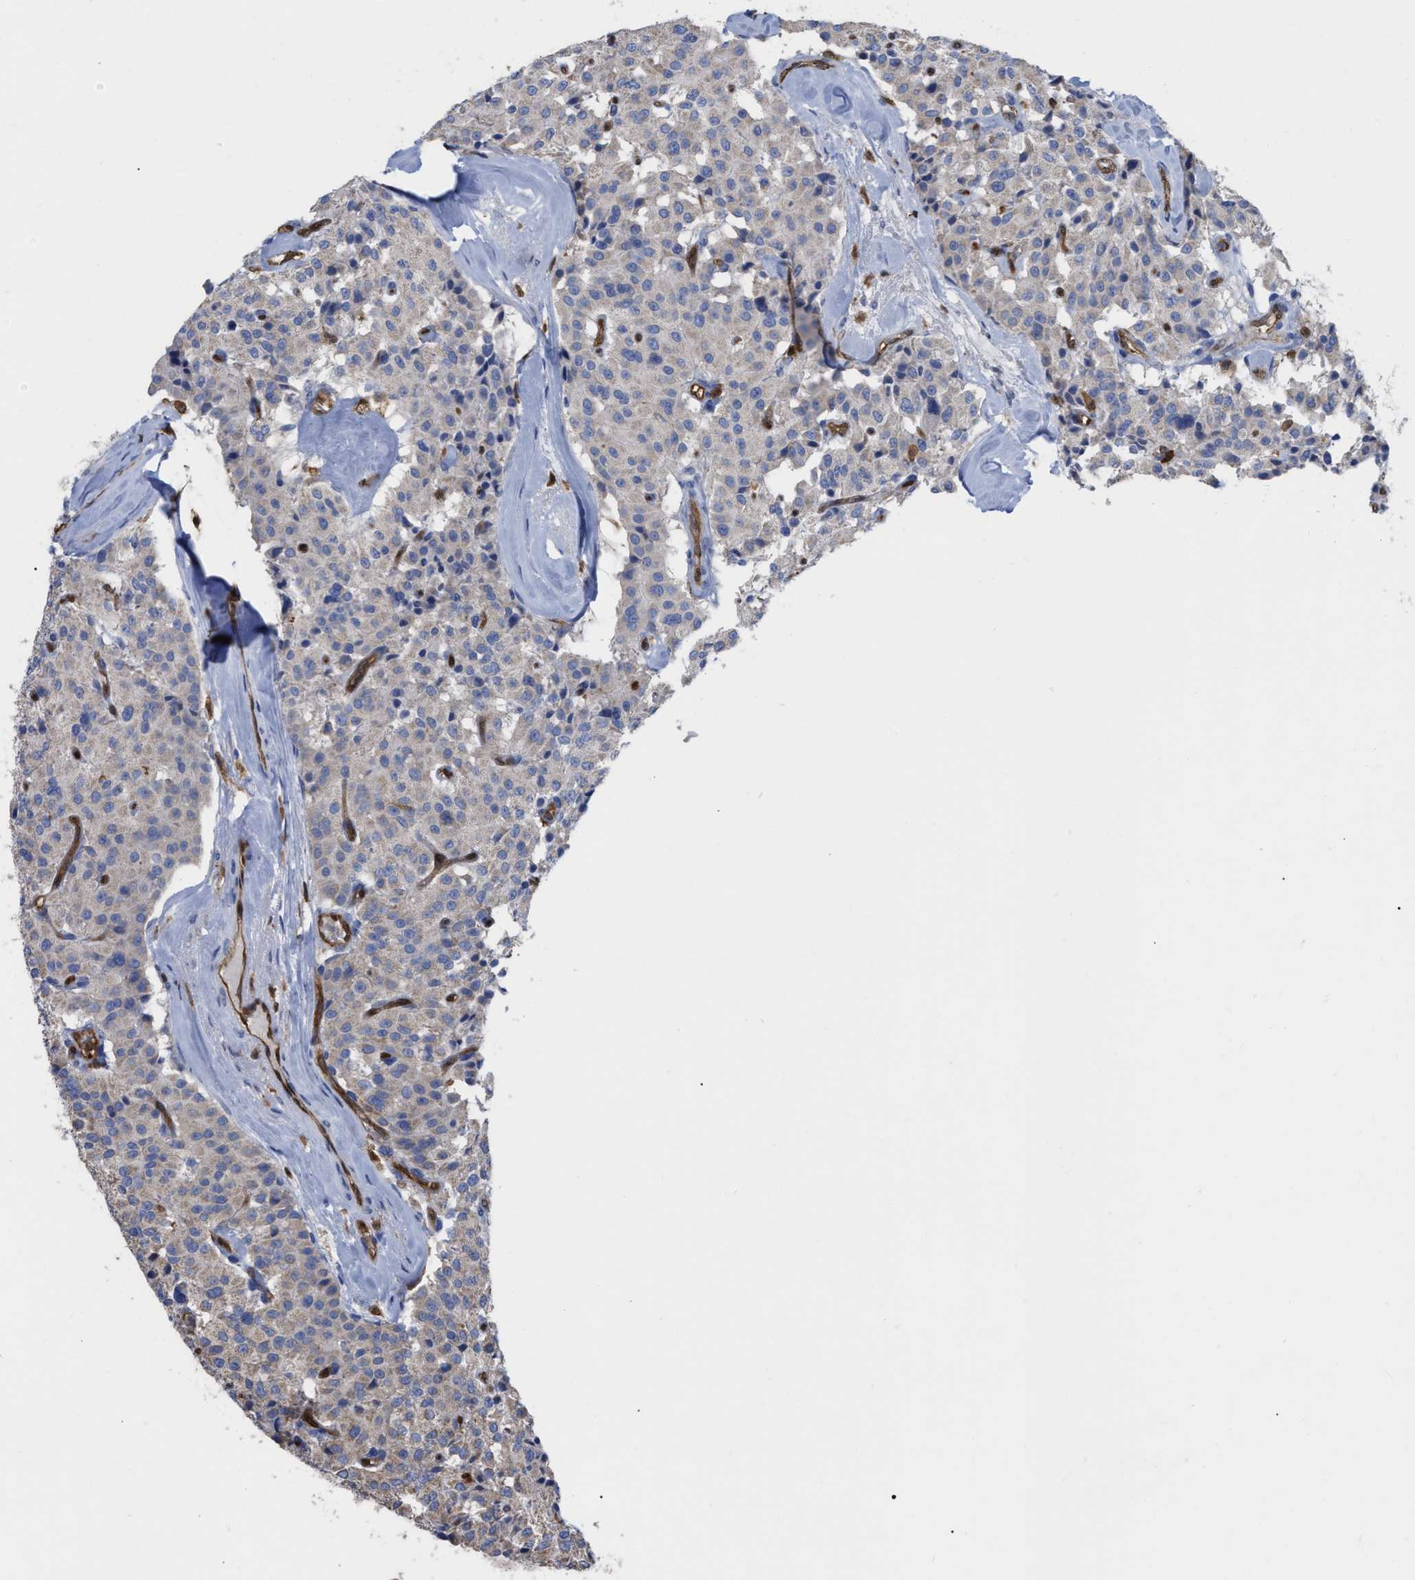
{"staining": {"intensity": "negative", "quantity": "none", "location": "none"}, "tissue": "carcinoid", "cell_type": "Tumor cells", "image_type": "cancer", "snomed": [{"axis": "morphology", "description": "Carcinoid, malignant, NOS"}, {"axis": "topography", "description": "Lung"}], "caption": "Carcinoid stained for a protein using IHC shows no positivity tumor cells.", "gene": "GIMAP4", "patient": {"sex": "male", "age": 30}}